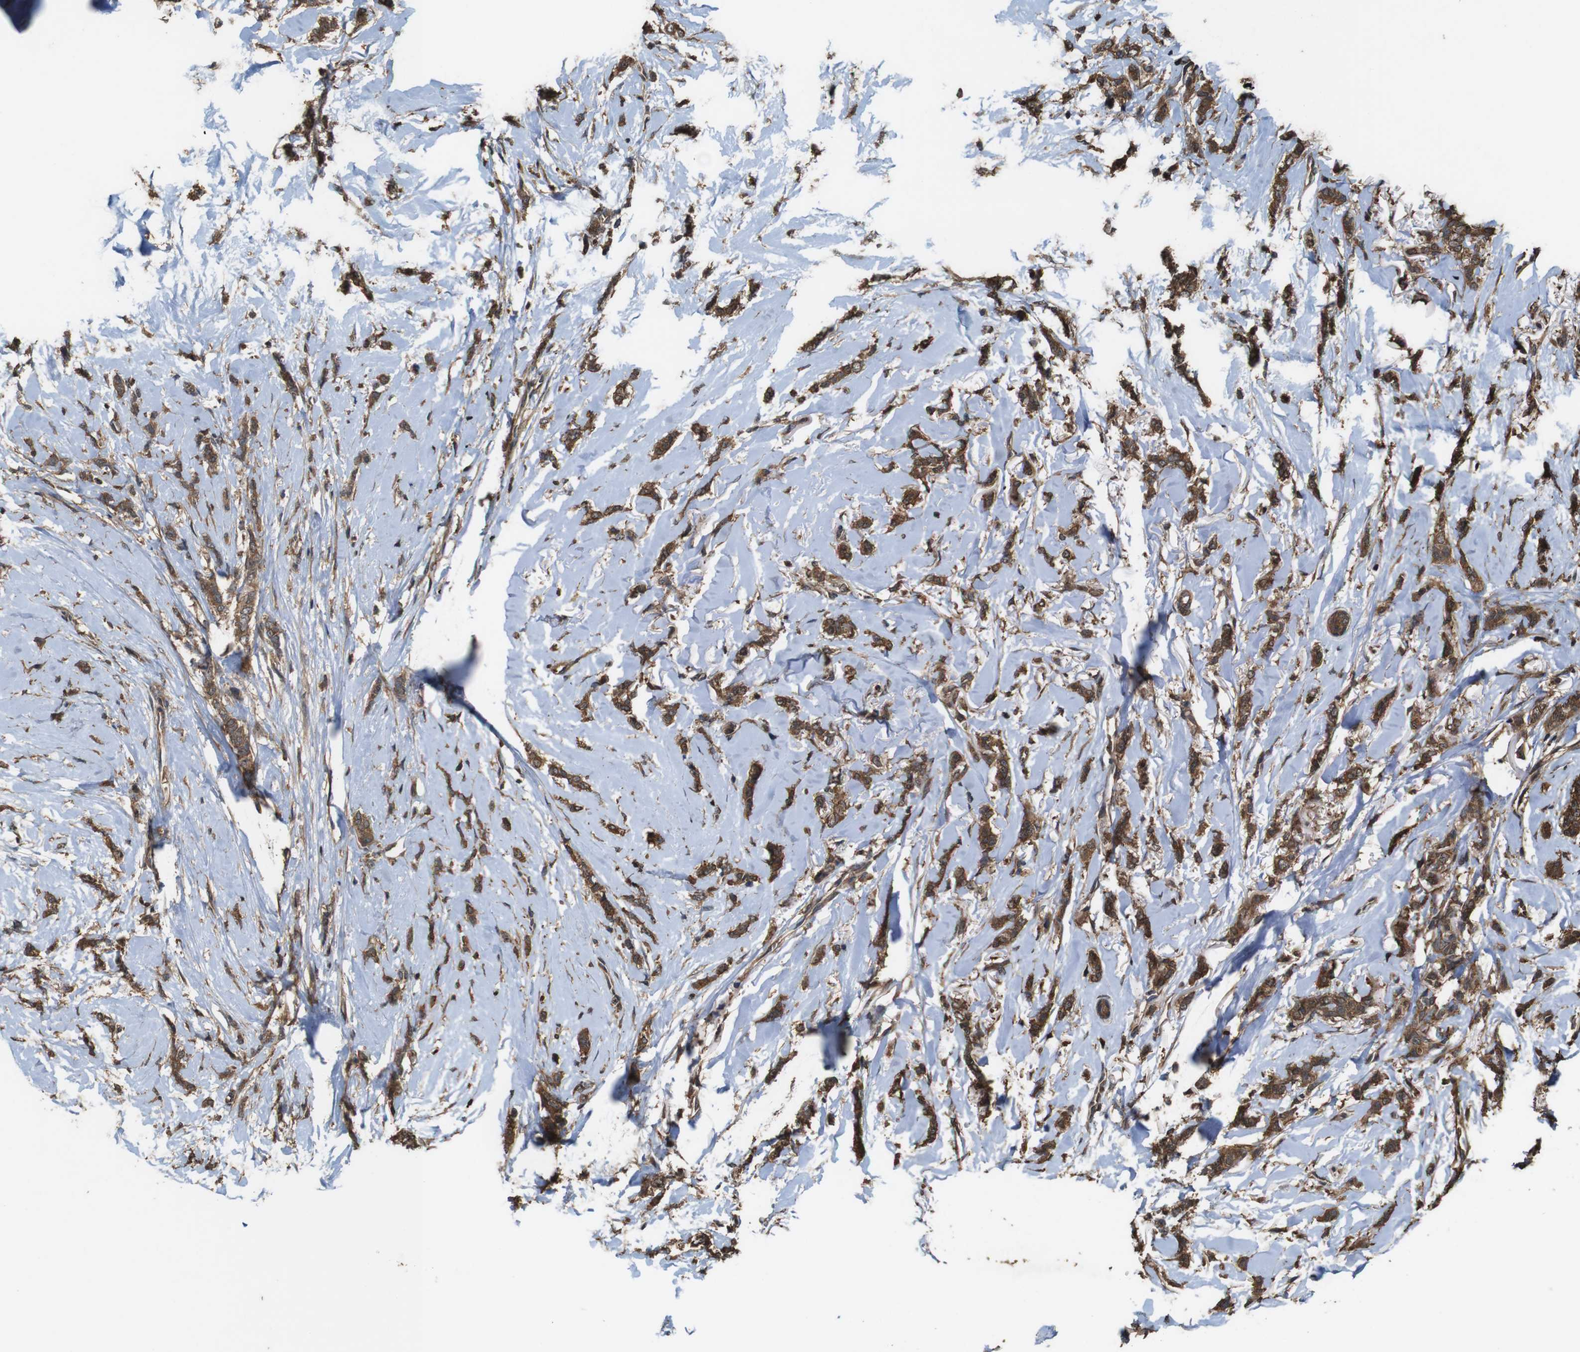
{"staining": {"intensity": "strong", "quantity": ">75%", "location": "cytoplasmic/membranous"}, "tissue": "breast cancer", "cell_type": "Tumor cells", "image_type": "cancer", "snomed": [{"axis": "morphology", "description": "Lobular carcinoma"}, {"axis": "topography", "description": "Skin"}, {"axis": "topography", "description": "Breast"}], "caption": "Immunohistochemical staining of breast cancer (lobular carcinoma) shows high levels of strong cytoplasmic/membranous protein expression in approximately >75% of tumor cells. (DAB IHC with brightfield microscopy, high magnification).", "gene": "BAG4", "patient": {"sex": "female", "age": 46}}